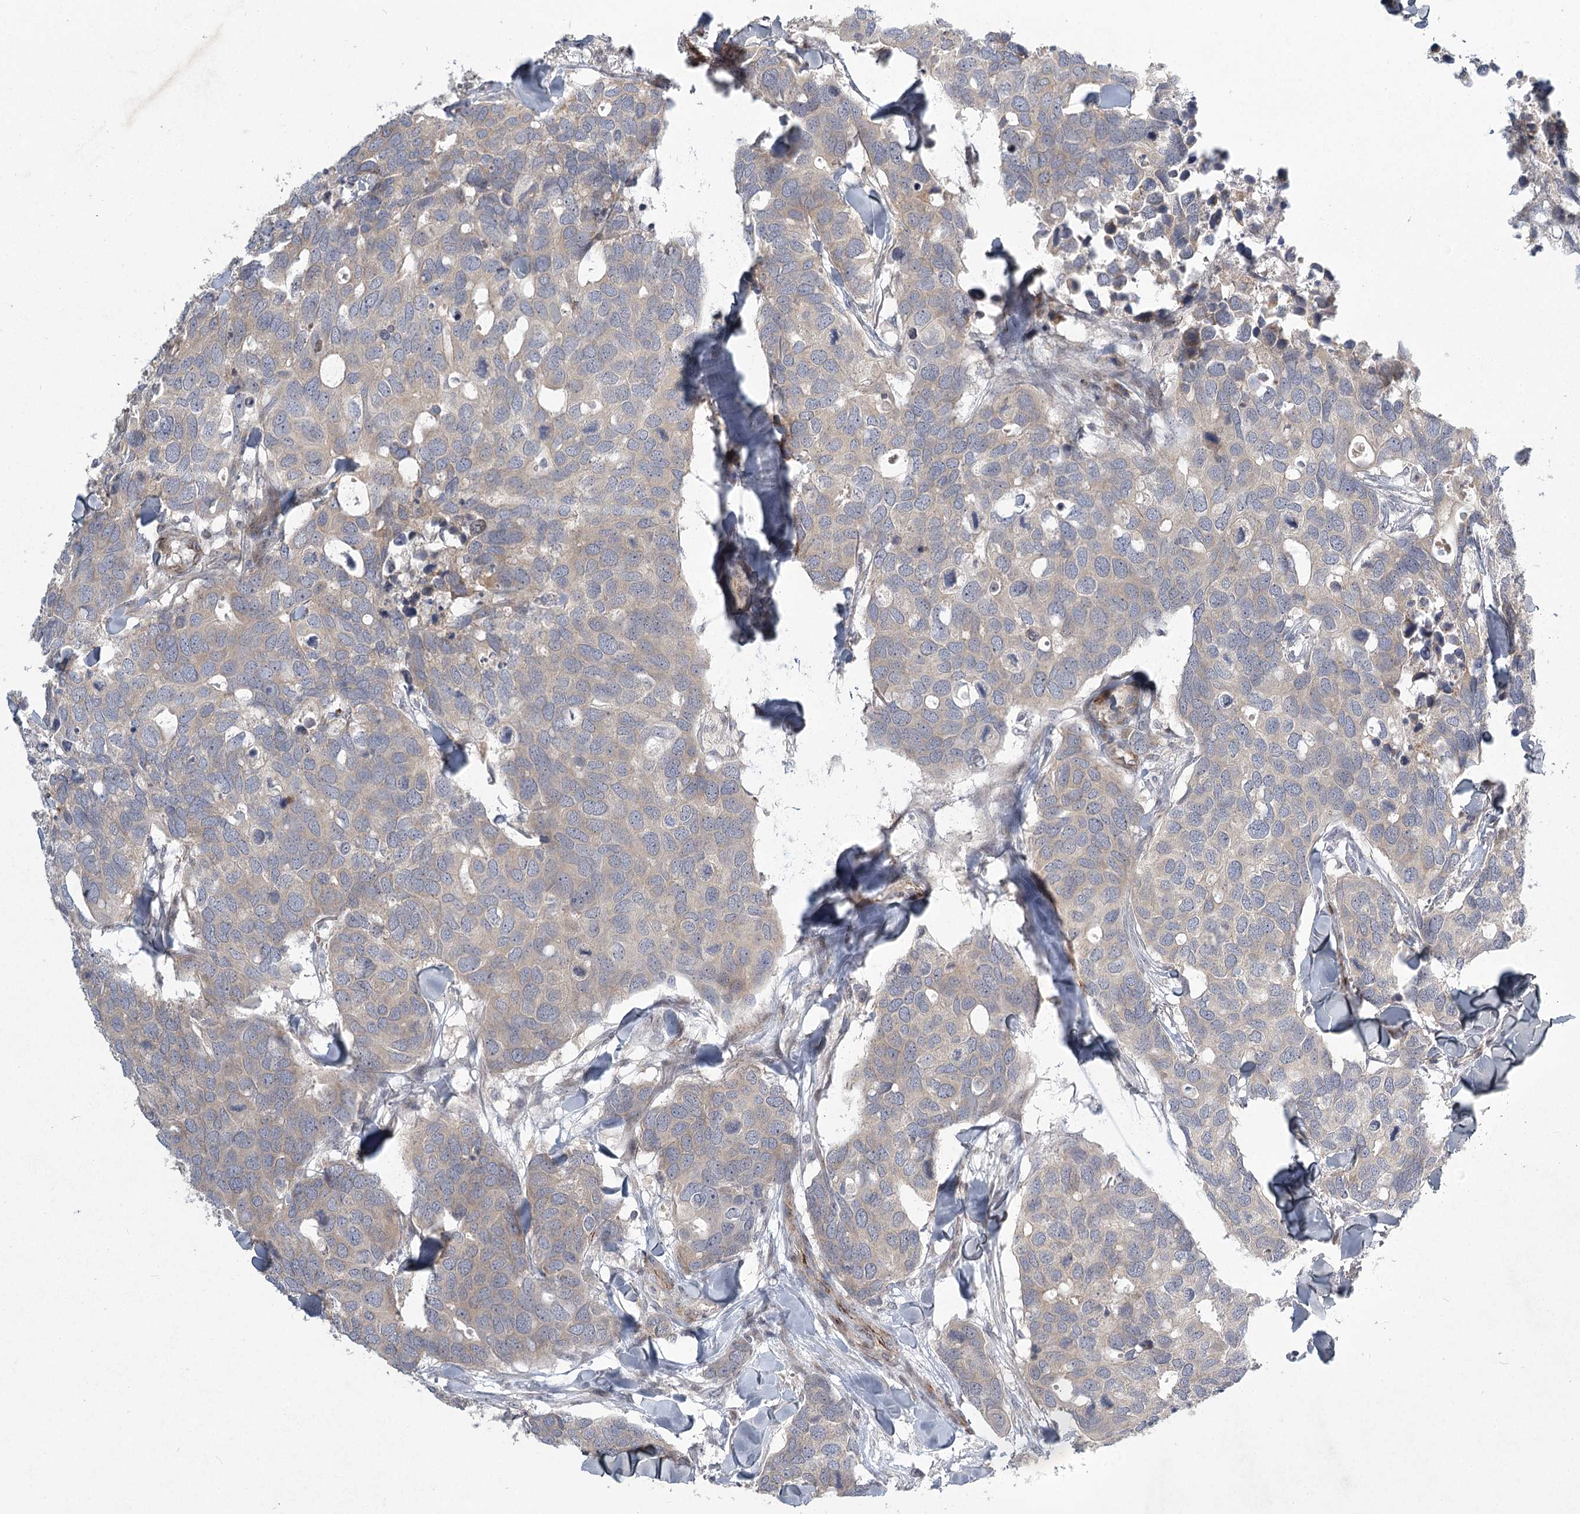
{"staining": {"intensity": "negative", "quantity": "none", "location": "none"}, "tissue": "breast cancer", "cell_type": "Tumor cells", "image_type": "cancer", "snomed": [{"axis": "morphology", "description": "Duct carcinoma"}, {"axis": "topography", "description": "Breast"}], "caption": "Tumor cells are negative for protein expression in human breast invasive ductal carcinoma.", "gene": "MEPE", "patient": {"sex": "female", "age": 83}}